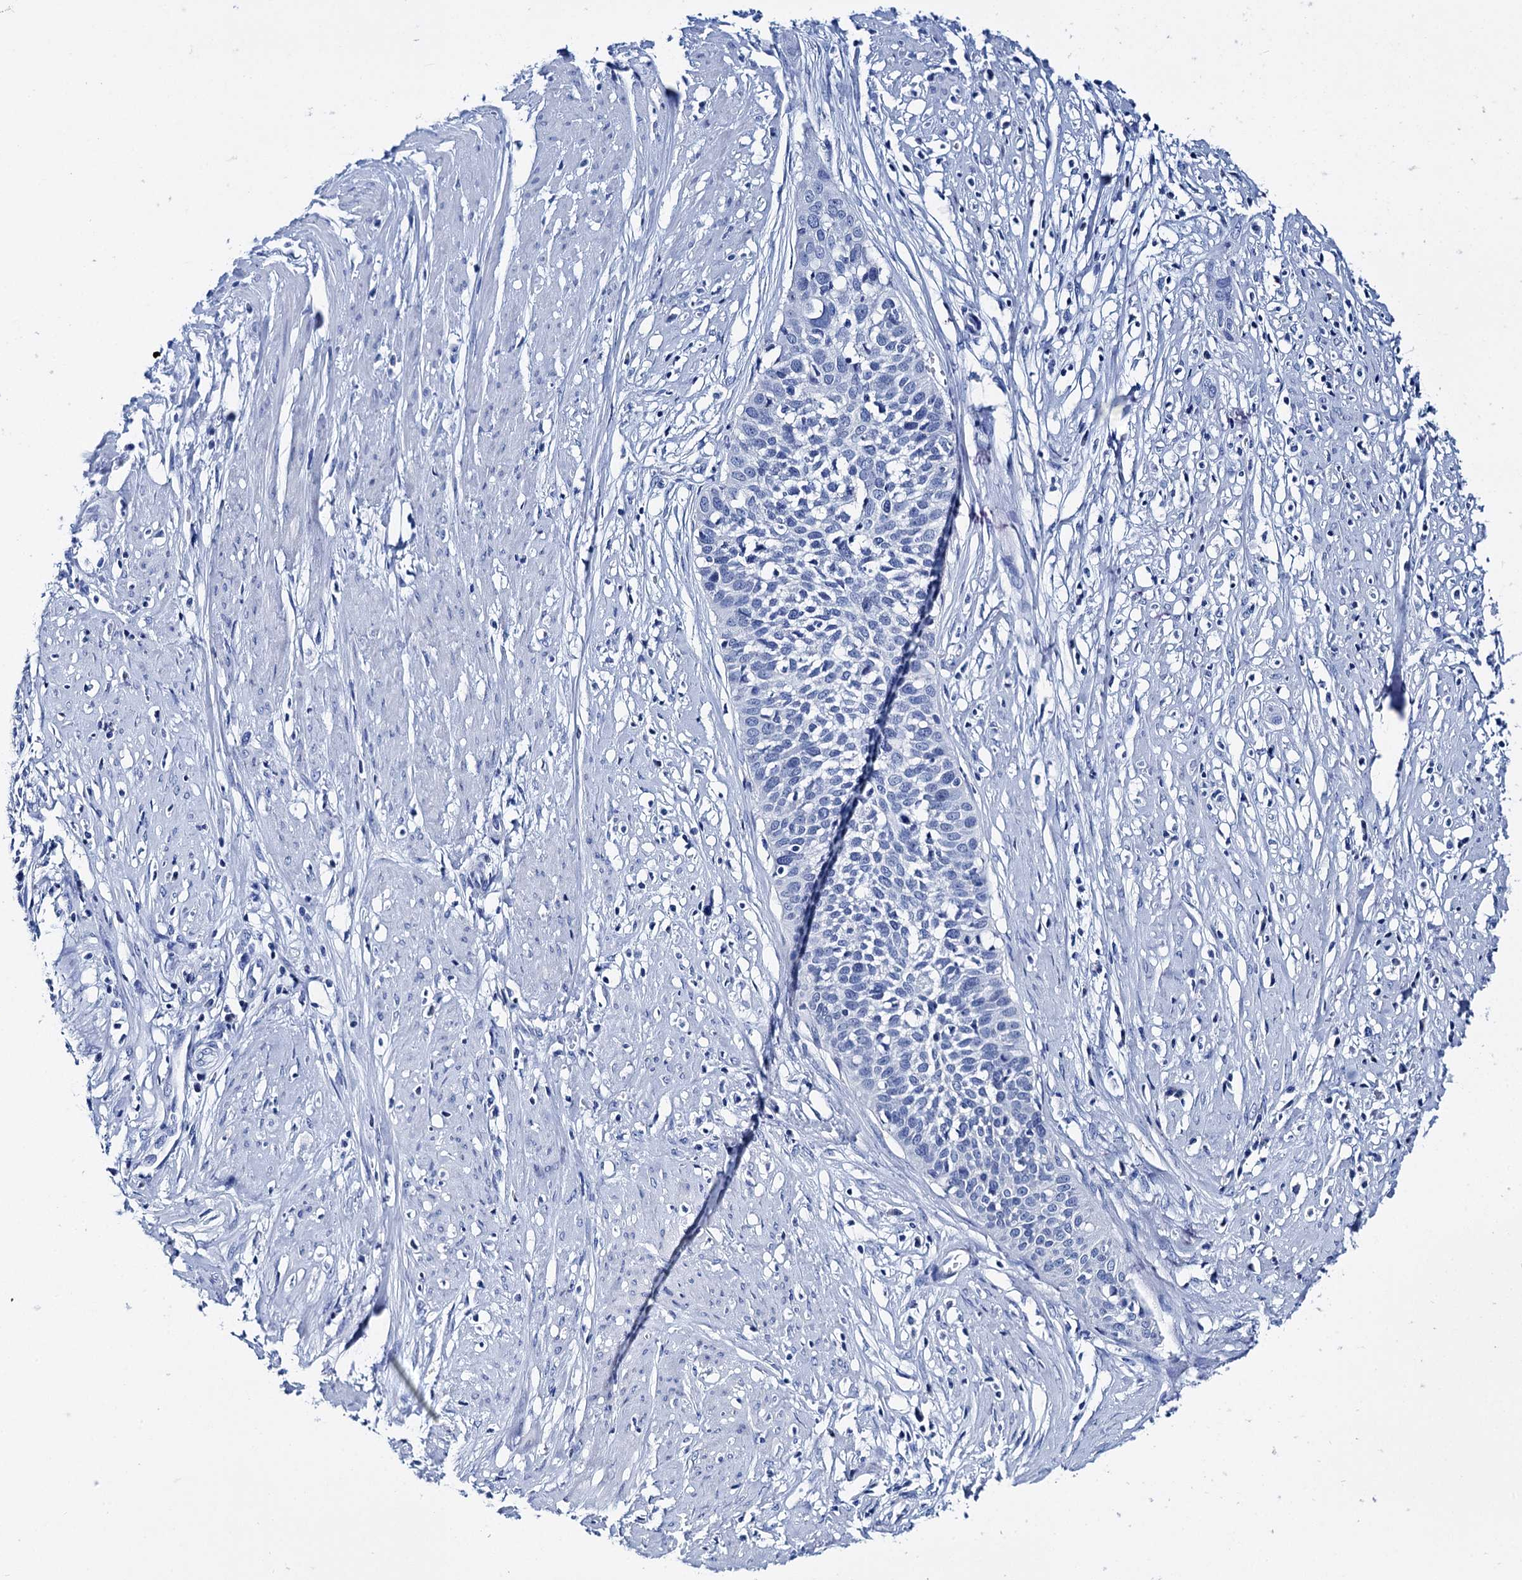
{"staining": {"intensity": "negative", "quantity": "none", "location": "none"}, "tissue": "cervical cancer", "cell_type": "Tumor cells", "image_type": "cancer", "snomed": [{"axis": "morphology", "description": "Squamous cell carcinoma, NOS"}, {"axis": "topography", "description": "Cervix"}], "caption": "High power microscopy image of an immunohistochemistry histopathology image of cervical cancer, revealing no significant expression in tumor cells.", "gene": "BRINP1", "patient": {"sex": "female", "age": 34}}